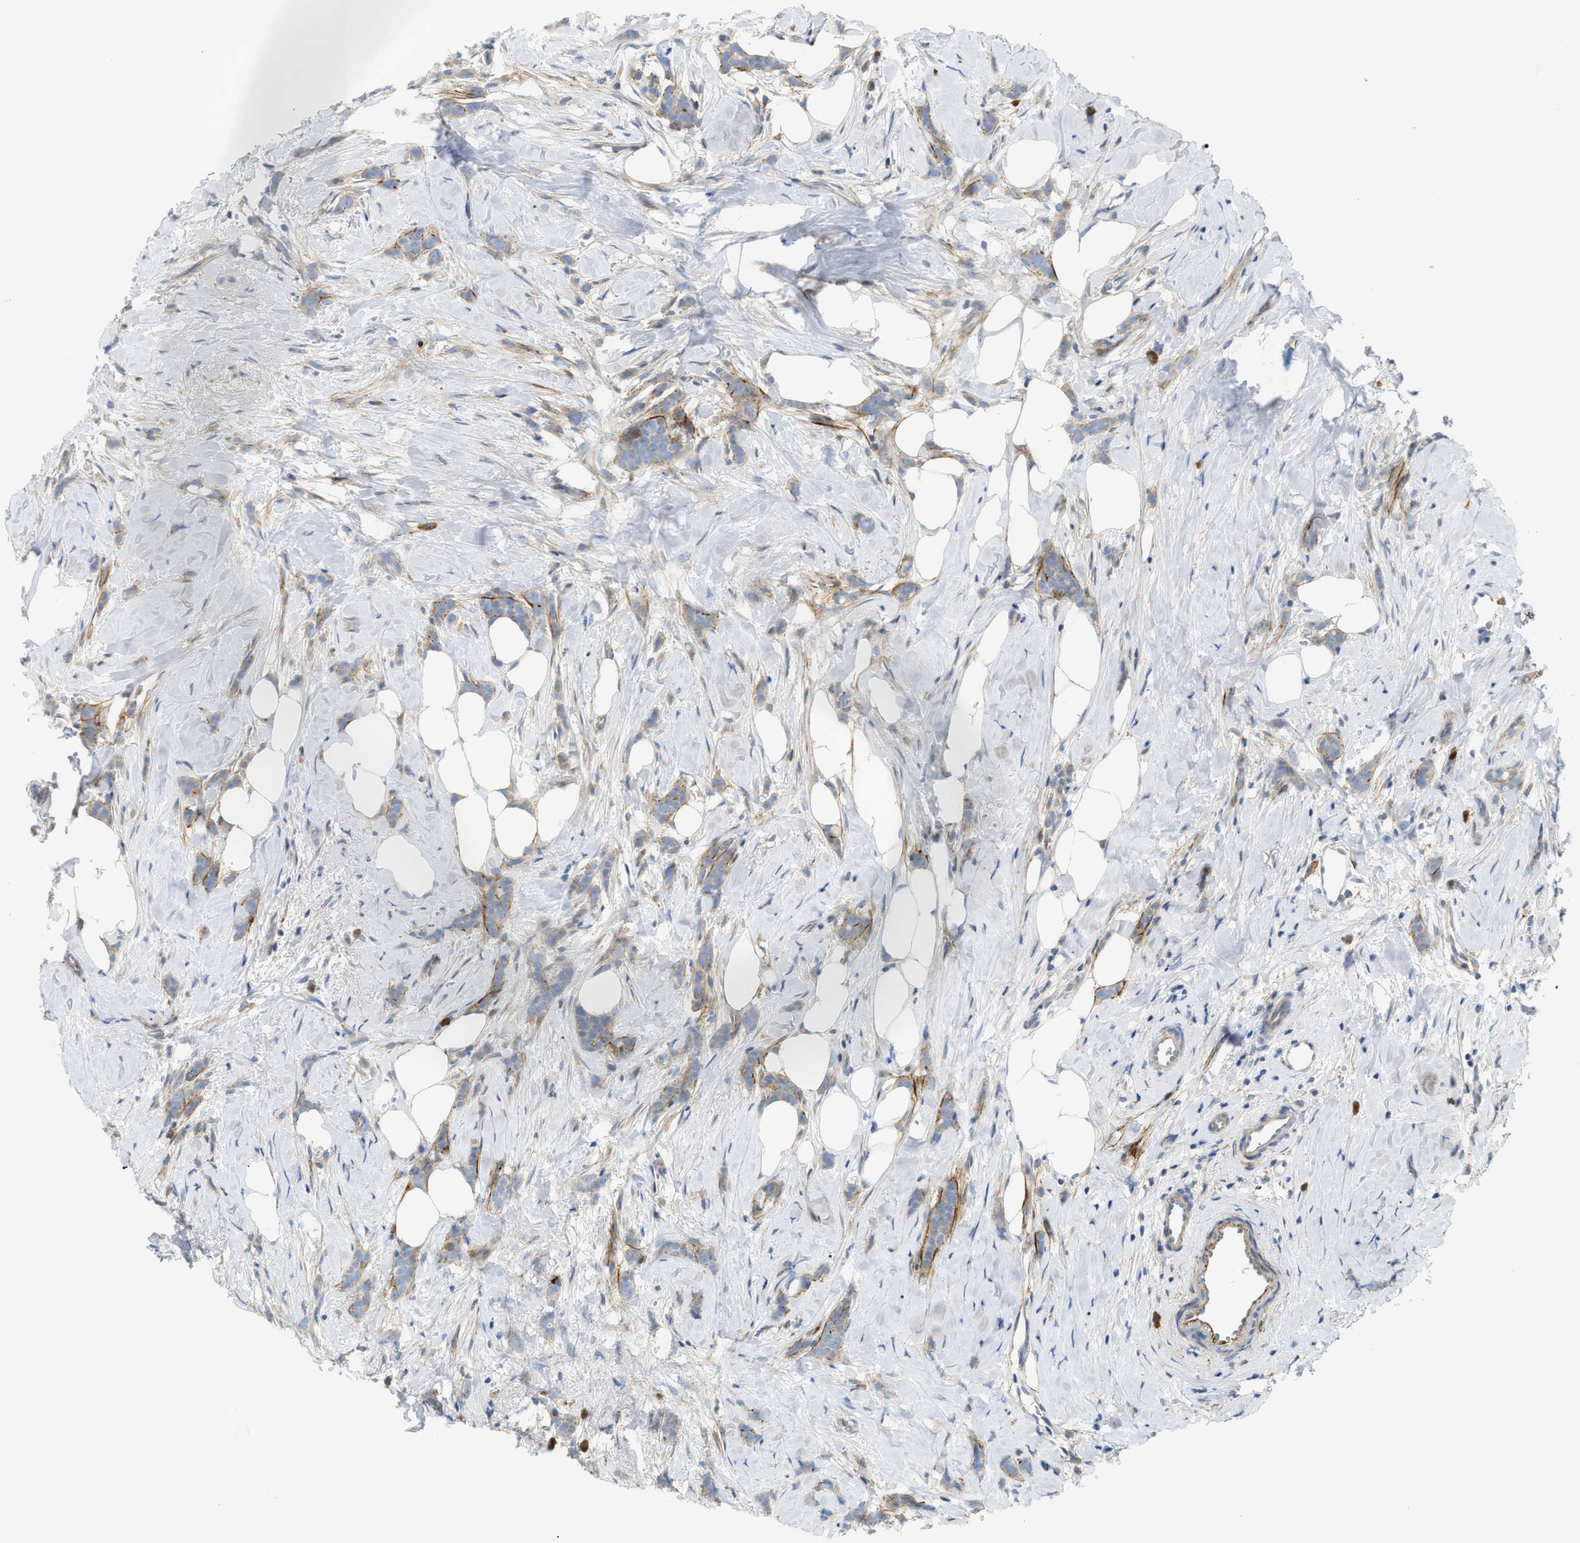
{"staining": {"intensity": "moderate", "quantity": ">75%", "location": "cytoplasmic/membranous"}, "tissue": "breast cancer", "cell_type": "Tumor cells", "image_type": "cancer", "snomed": [{"axis": "morphology", "description": "Lobular carcinoma, in situ"}, {"axis": "morphology", "description": "Lobular carcinoma"}, {"axis": "topography", "description": "Breast"}], "caption": "Breast cancer (lobular carcinoma in situ) stained with a protein marker reveals moderate staining in tumor cells.", "gene": "LMBRD1", "patient": {"sex": "female", "age": 41}}